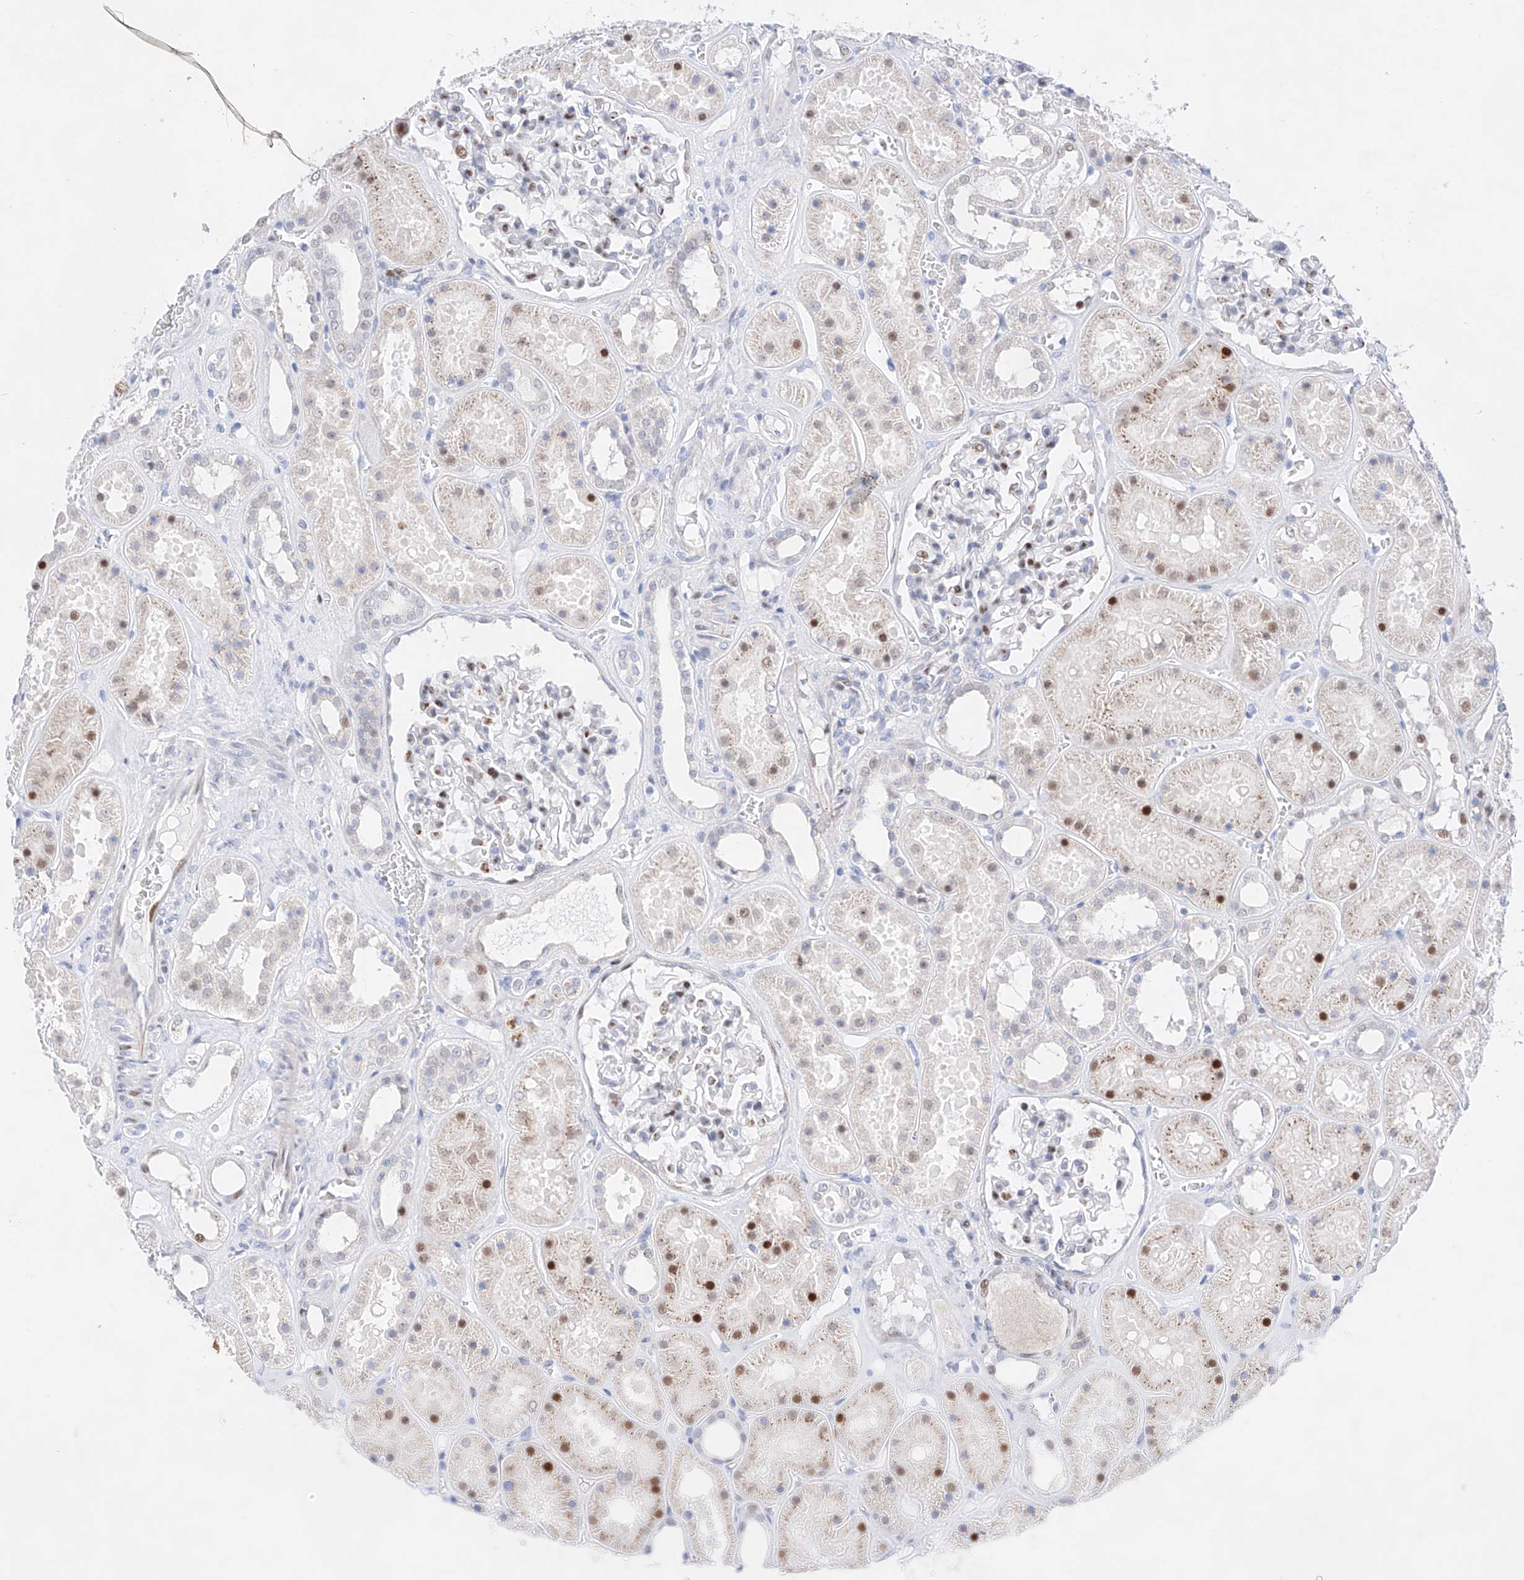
{"staining": {"intensity": "moderate", "quantity": "25%-75%", "location": "nuclear"}, "tissue": "kidney", "cell_type": "Cells in glomeruli", "image_type": "normal", "snomed": [{"axis": "morphology", "description": "Normal tissue, NOS"}, {"axis": "topography", "description": "Kidney"}], "caption": "A brown stain shows moderate nuclear expression of a protein in cells in glomeruli of benign human kidney.", "gene": "NT5C3B", "patient": {"sex": "female", "age": 41}}